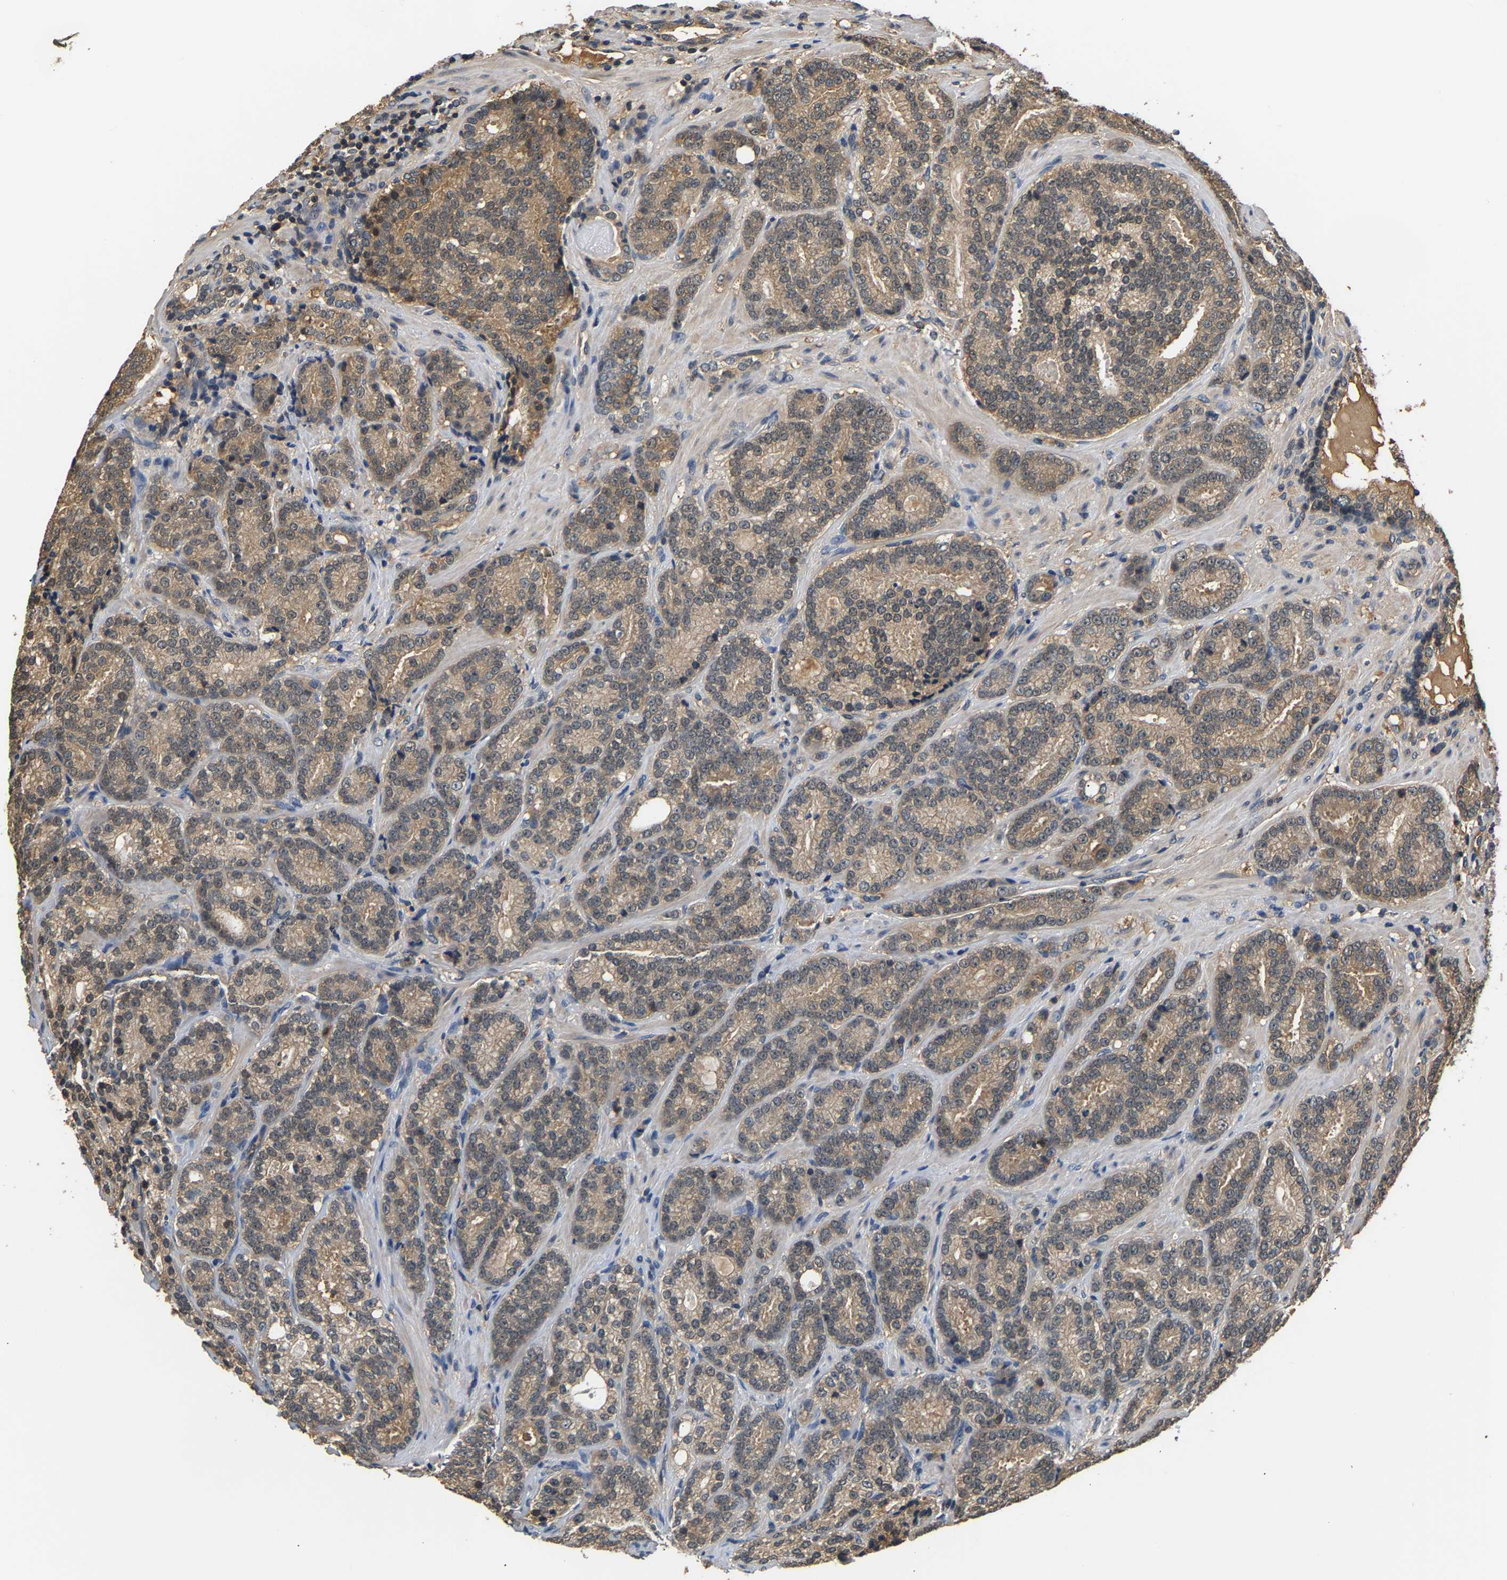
{"staining": {"intensity": "weak", "quantity": ">75%", "location": "cytoplasmic/membranous"}, "tissue": "prostate cancer", "cell_type": "Tumor cells", "image_type": "cancer", "snomed": [{"axis": "morphology", "description": "Adenocarcinoma, High grade"}, {"axis": "topography", "description": "Prostate"}], "caption": "The immunohistochemical stain labels weak cytoplasmic/membranous staining in tumor cells of adenocarcinoma (high-grade) (prostate) tissue. Using DAB (3,3'-diaminobenzidine) (brown) and hematoxylin (blue) stains, captured at high magnification using brightfield microscopy.", "gene": "GPI", "patient": {"sex": "male", "age": 61}}